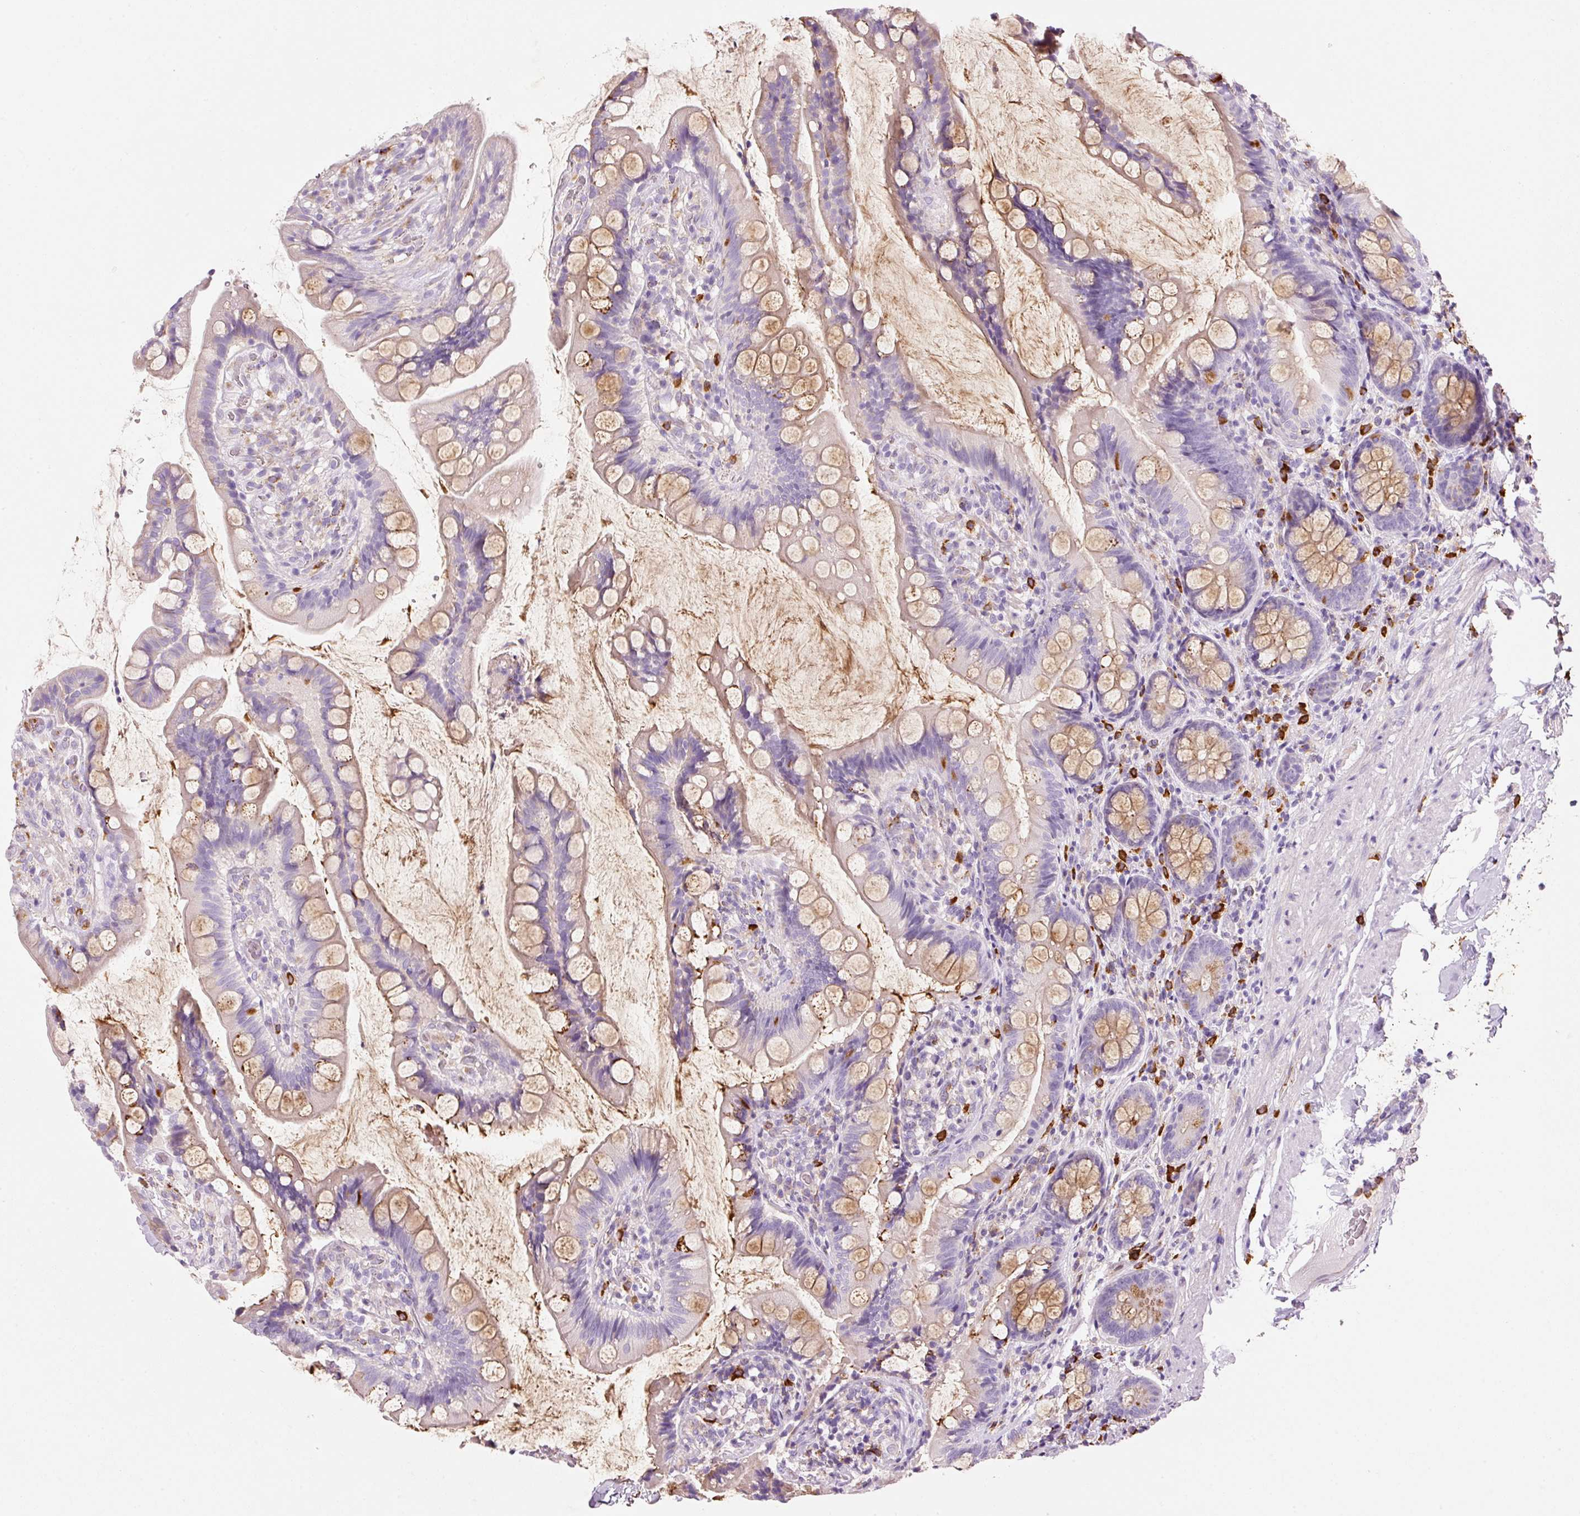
{"staining": {"intensity": "moderate", "quantity": "25%-75%", "location": "cytoplasmic/membranous"}, "tissue": "small intestine", "cell_type": "Glandular cells", "image_type": "normal", "snomed": [{"axis": "morphology", "description": "Normal tissue, NOS"}, {"axis": "topography", "description": "Small intestine"}], "caption": "The immunohistochemical stain shows moderate cytoplasmic/membranous staining in glandular cells of normal small intestine. (DAB (3,3'-diaminobenzidine) IHC, brown staining for protein, blue staining for nuclei).", "gene": "TMC8", "patient": {"sex": "male", "age": 70}}